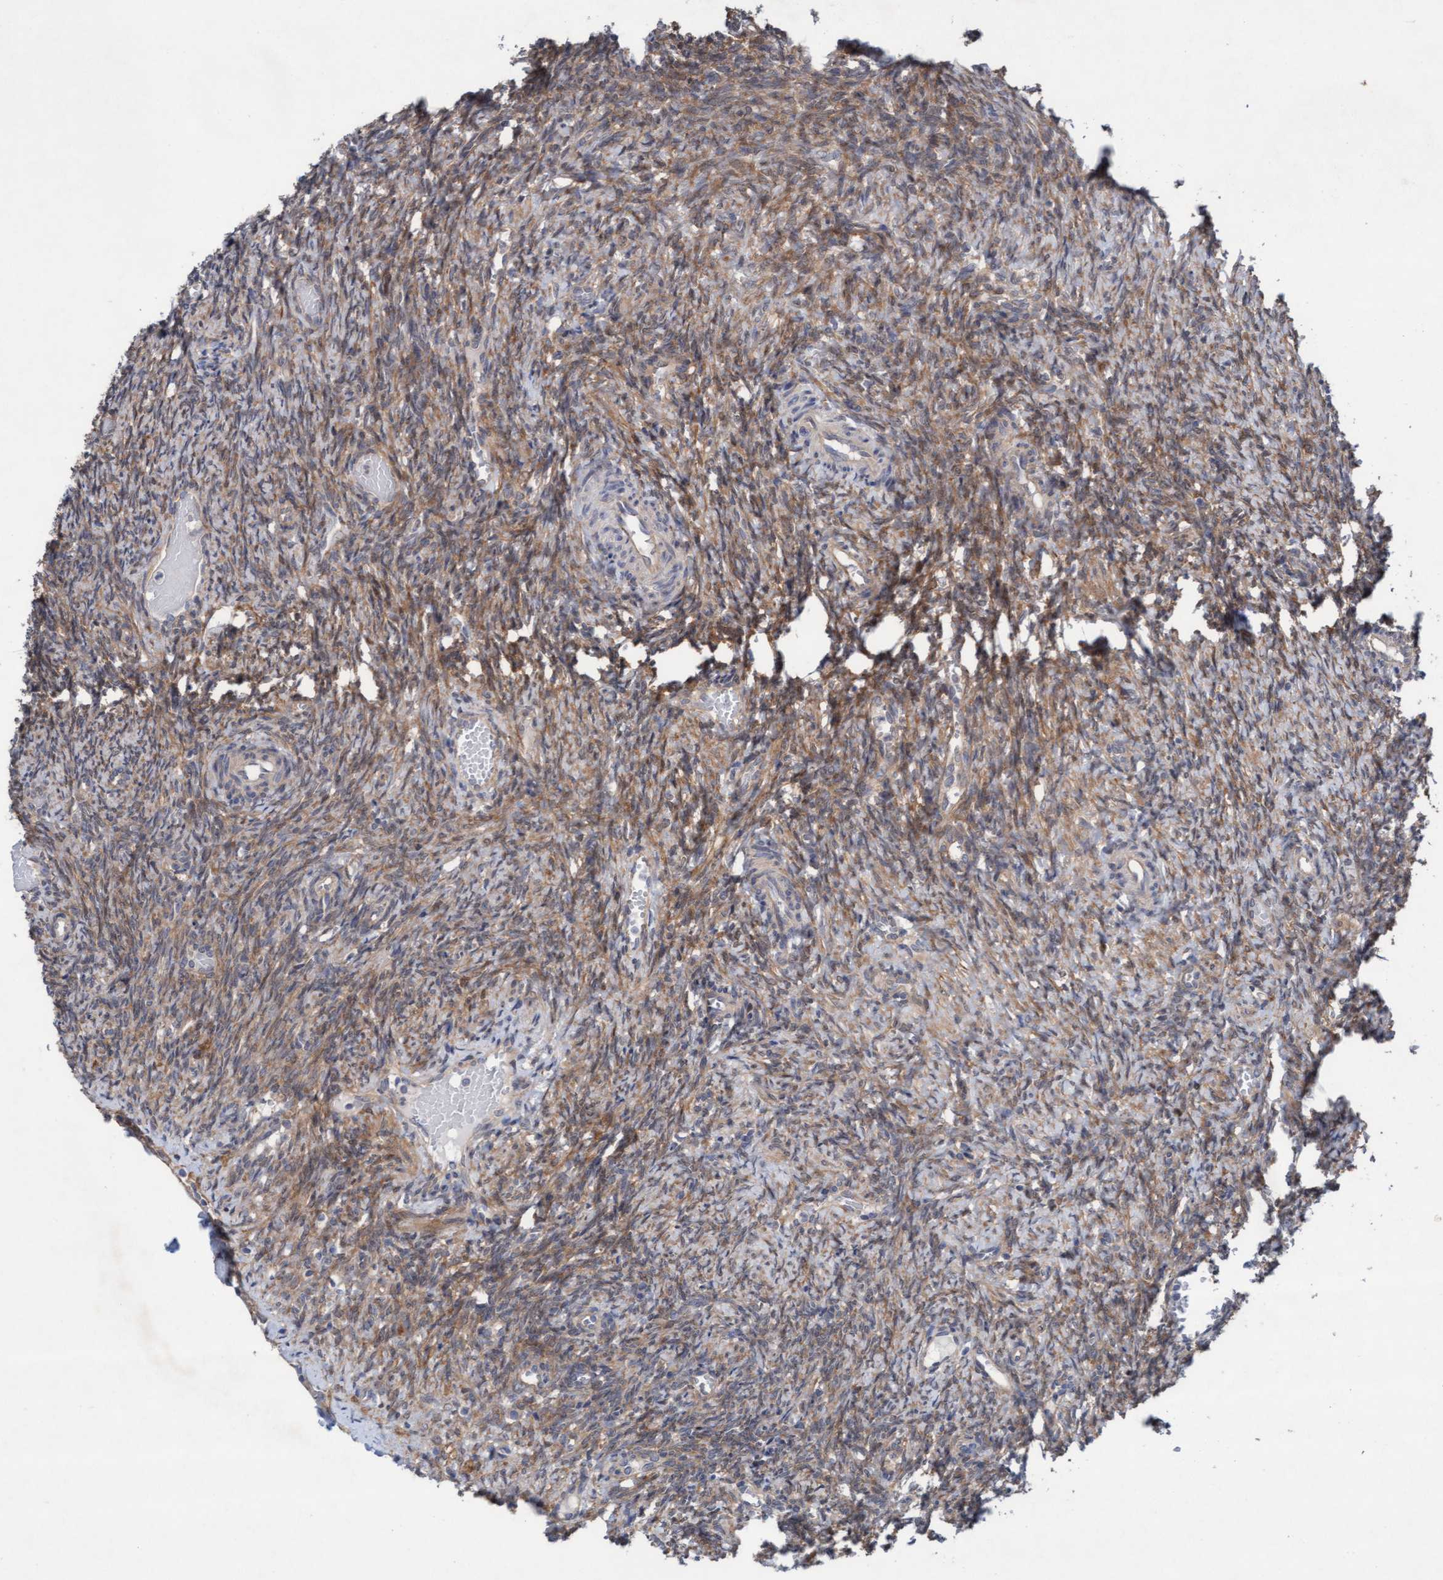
{"staining": {"intensity": "moderate", "quantity": ">75%", "location": "cytoplasmic/membranous"}, "tissue": "ovary", "cell_type": "Ovarian stroma cells", "image_type": "normal", "snomed": [{"axis": "morphology", "description": "Normal tissue, NOS"}, {"axis": "topography", "description": "Ovary"}], "caption": "Protein positivity by immunohistochemistry displays moderate cytoplasmic/membranous staining in approximately >75% of ovarian stroma cells in normal ovary. Nuclei are stained in blue.", "gene": "PLCD1", "patient": {"sex": "female", "age": 41}}